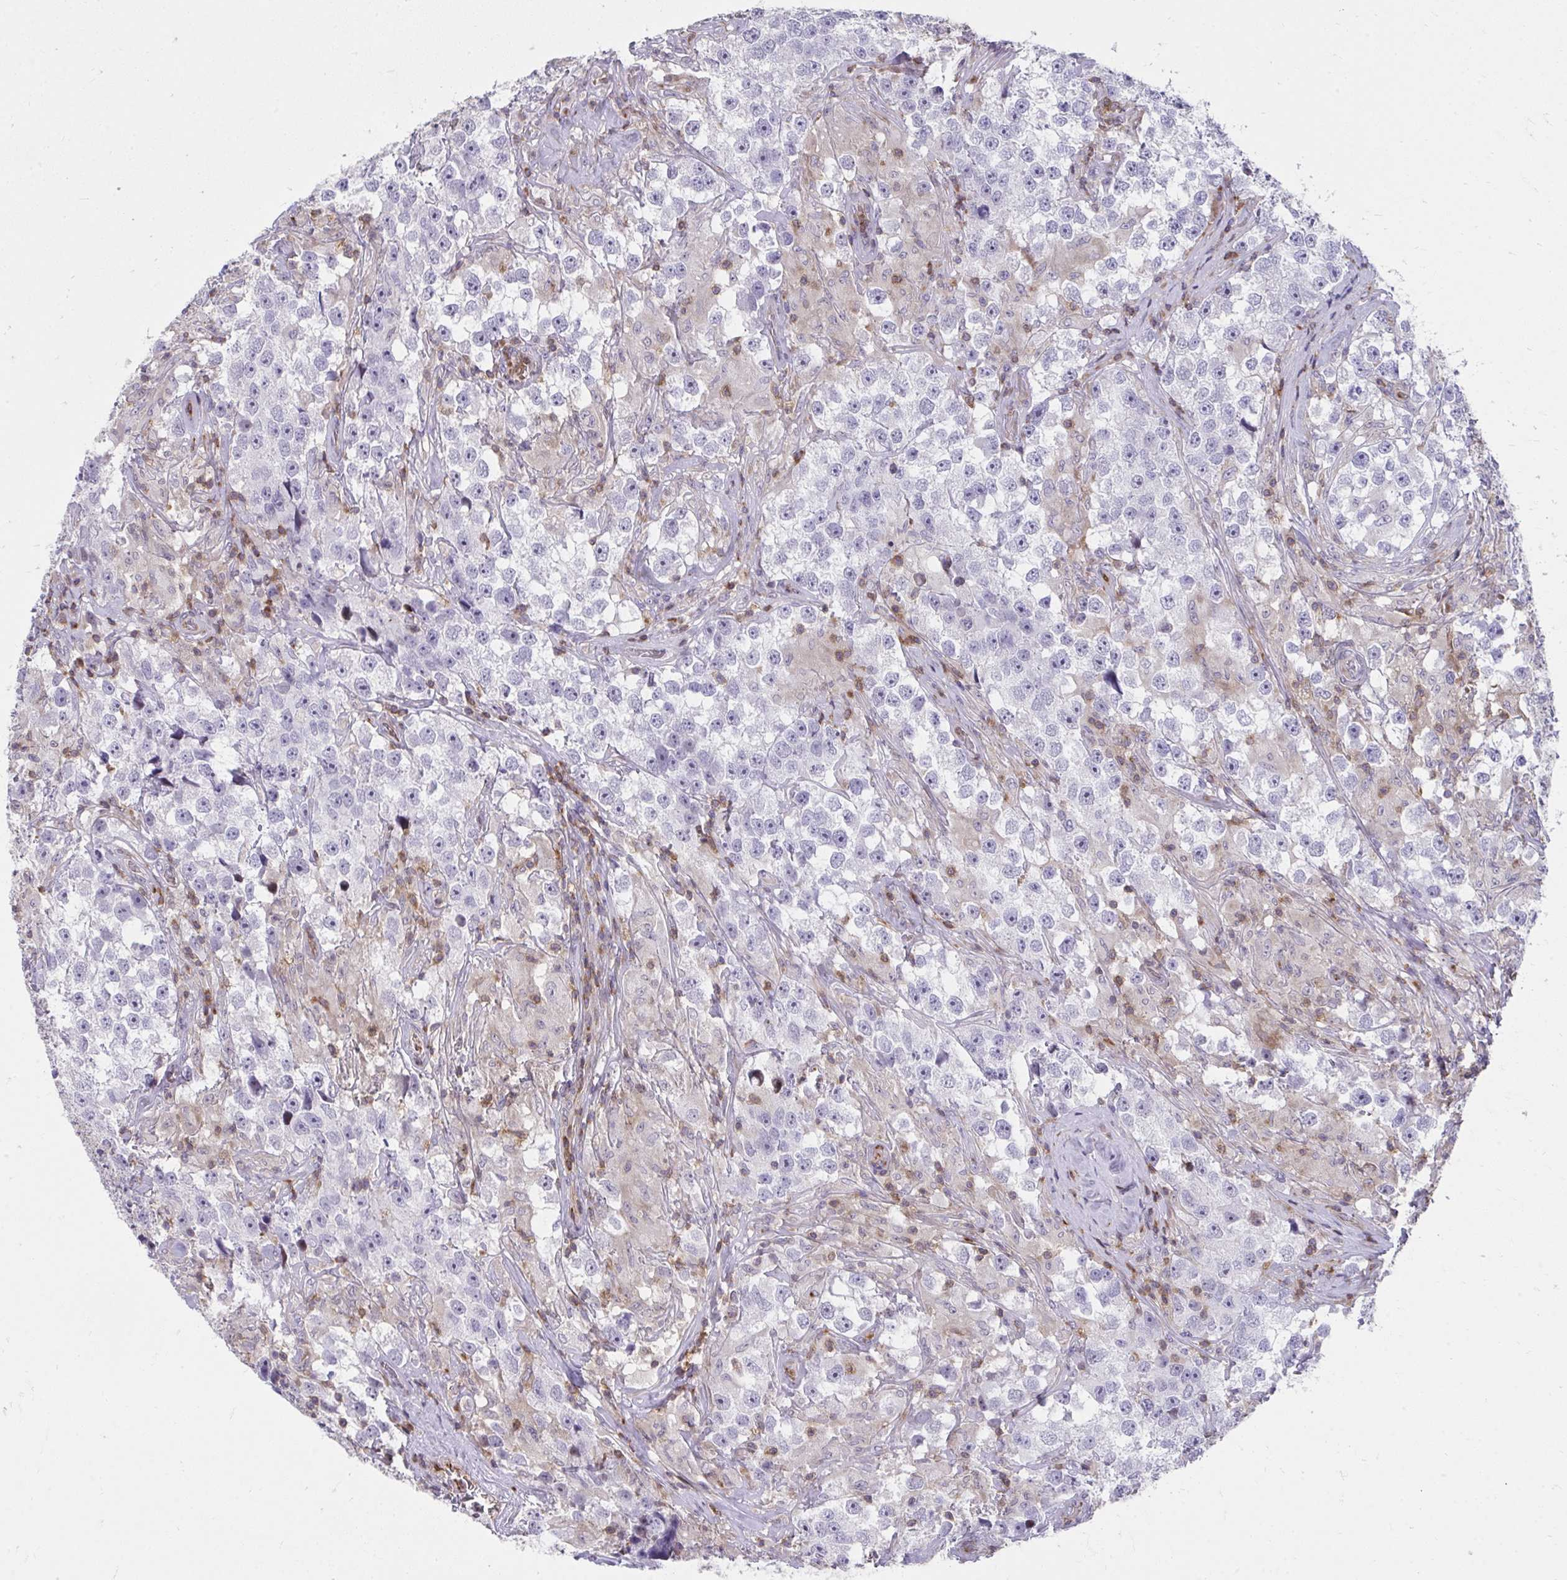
{"staining": {"intensity": "negative", "quantity": "none", "location": "none"}, "tissue": "testis cancer", "cell_type": "Tumor cells", "image_type": "cancer", "snomed": [{"axis": "morphology", "description": "Seminoma, NOS"}, {"axis": "topography", "description": "Testis"}], "caption": "The immunohistochemistry histopathology image has no significant expression in tumor cells of testis cancer (seminoma) tissue.", "gene": "FOXN3", "patient": {"sex": "male", "age": 46}}